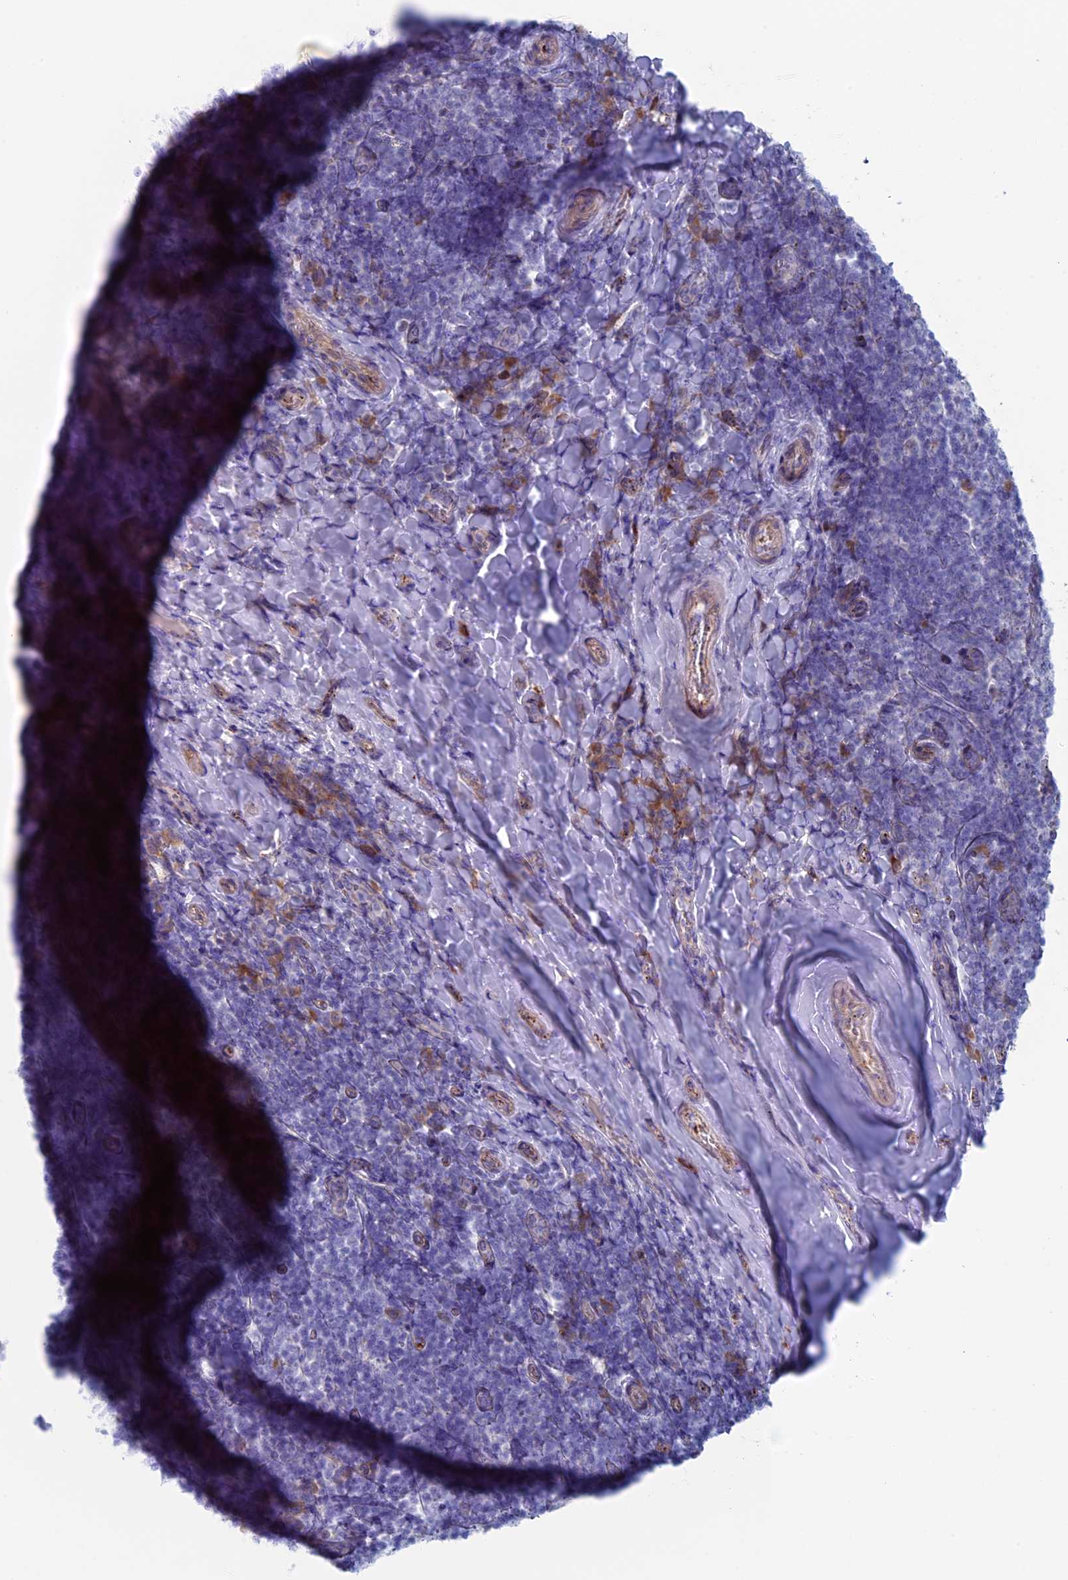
{"staining": {"intensity": "moderate", "quantity": "<25%", "location": "cytoplasmic/membranous"}, "tissue": "tonsil", "cell_type": "Germinal center cells", "image_type": "normal", "snomed": [{"axis": "morphology", "description": "Normal tissue, NOS"}, {"axis": "topography", "description": "Tonsil"}], "caption": "Protein expression analysis of unremarkable tonsil reveals moderate cytoplasmic/membranous expression in approximately <25% of germinal center cells.", "gene": "MAGEB6", "patient": {"sex": "female", "age": 10}}